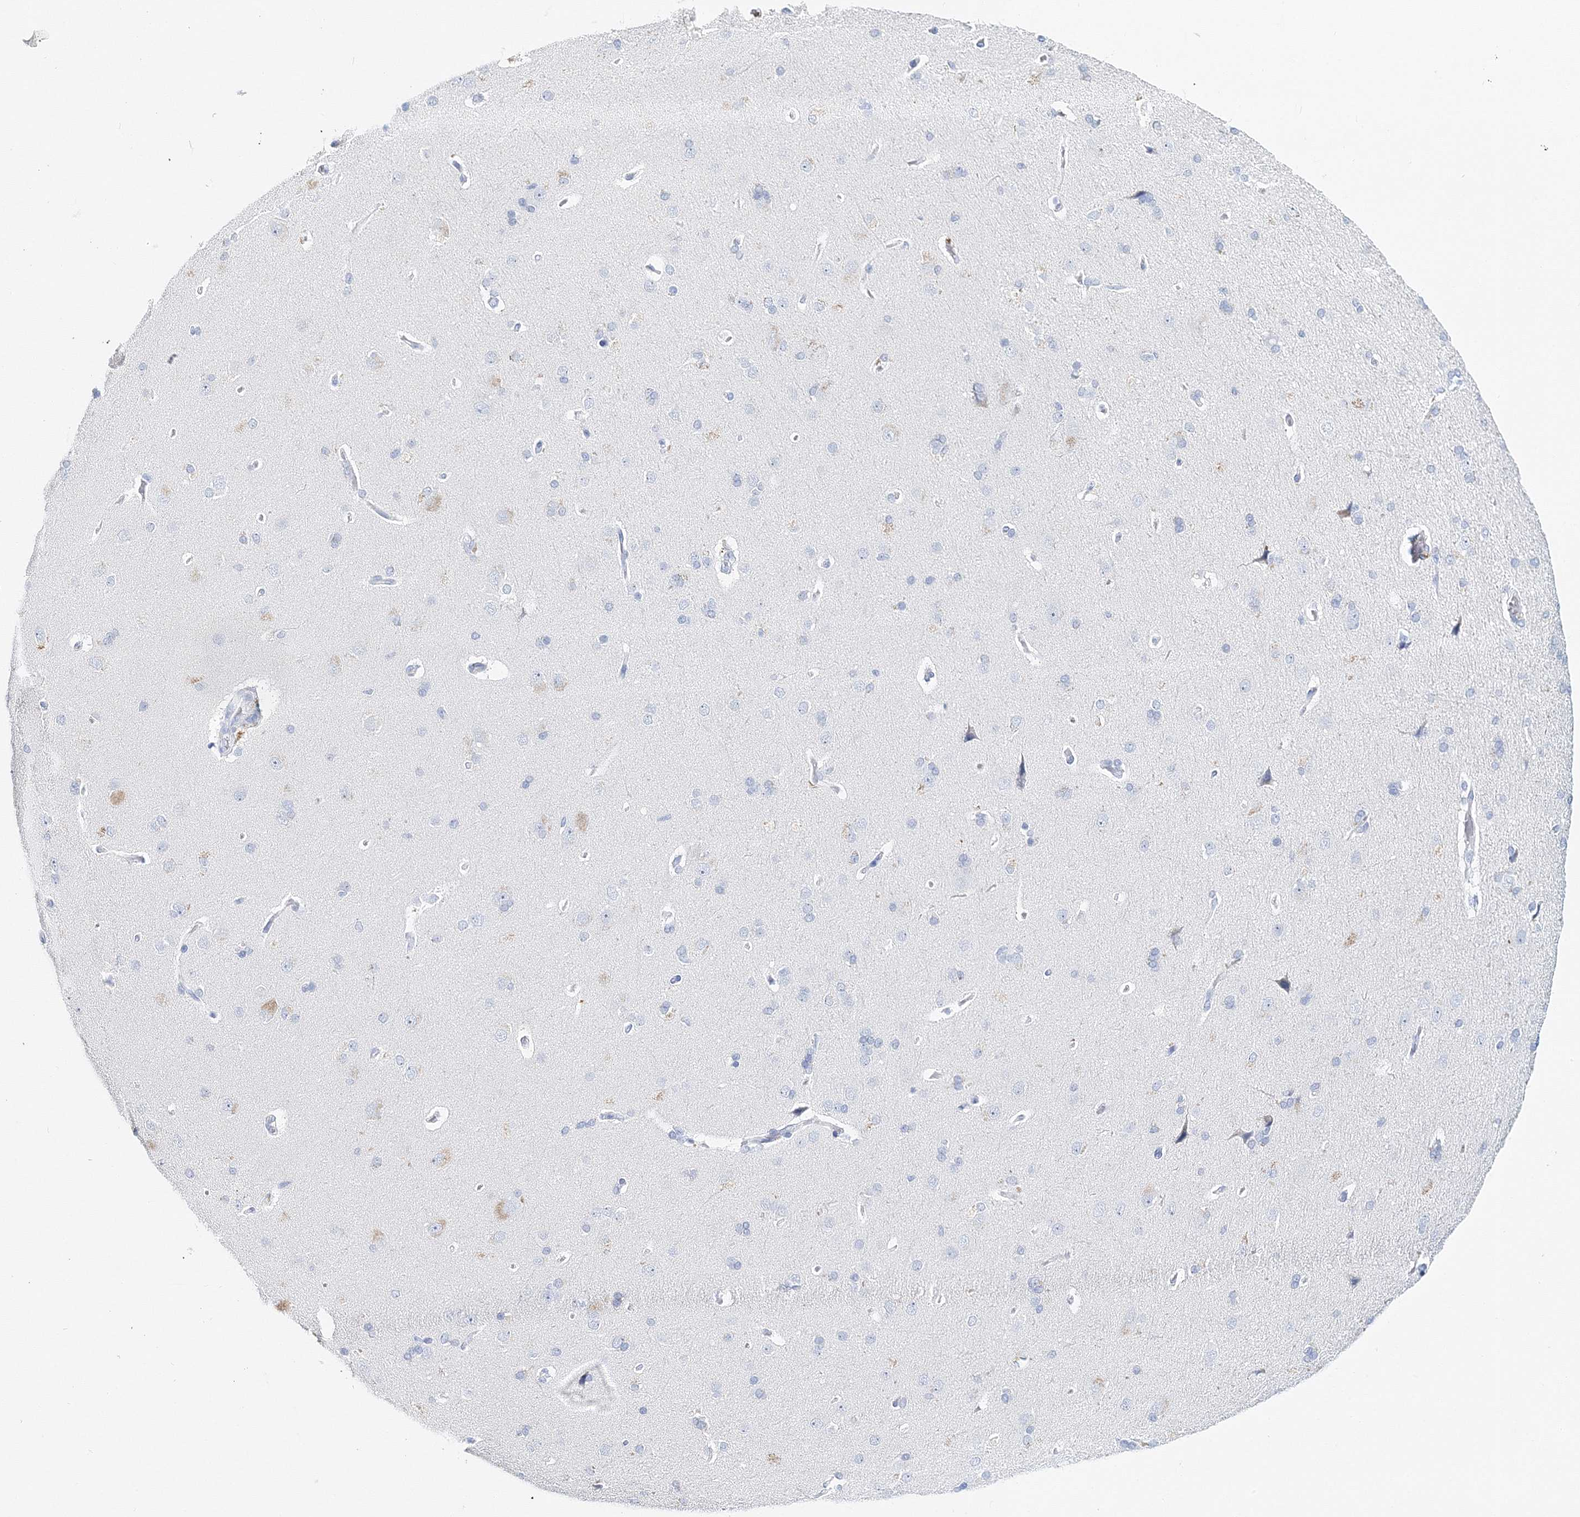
{"staining": {"intensity": "negative", "quantity": "none", "location": "none"}, "tissue": "cerebral cortex", "cell_type": "Endothelial cells", "image_type": "normal", "snomed": [{"axis": "morphology", "description": "Normal tissue, NOS"}, {"axis": "topography", "description": "Cerebral cortex"}], "caption": "Cerebral cortex stained for a protein using immunohistochemistry exhibits no staining endothelial cells.", "gene": "MYOZ2", "patient": {"sex": "male", "age": 62}}